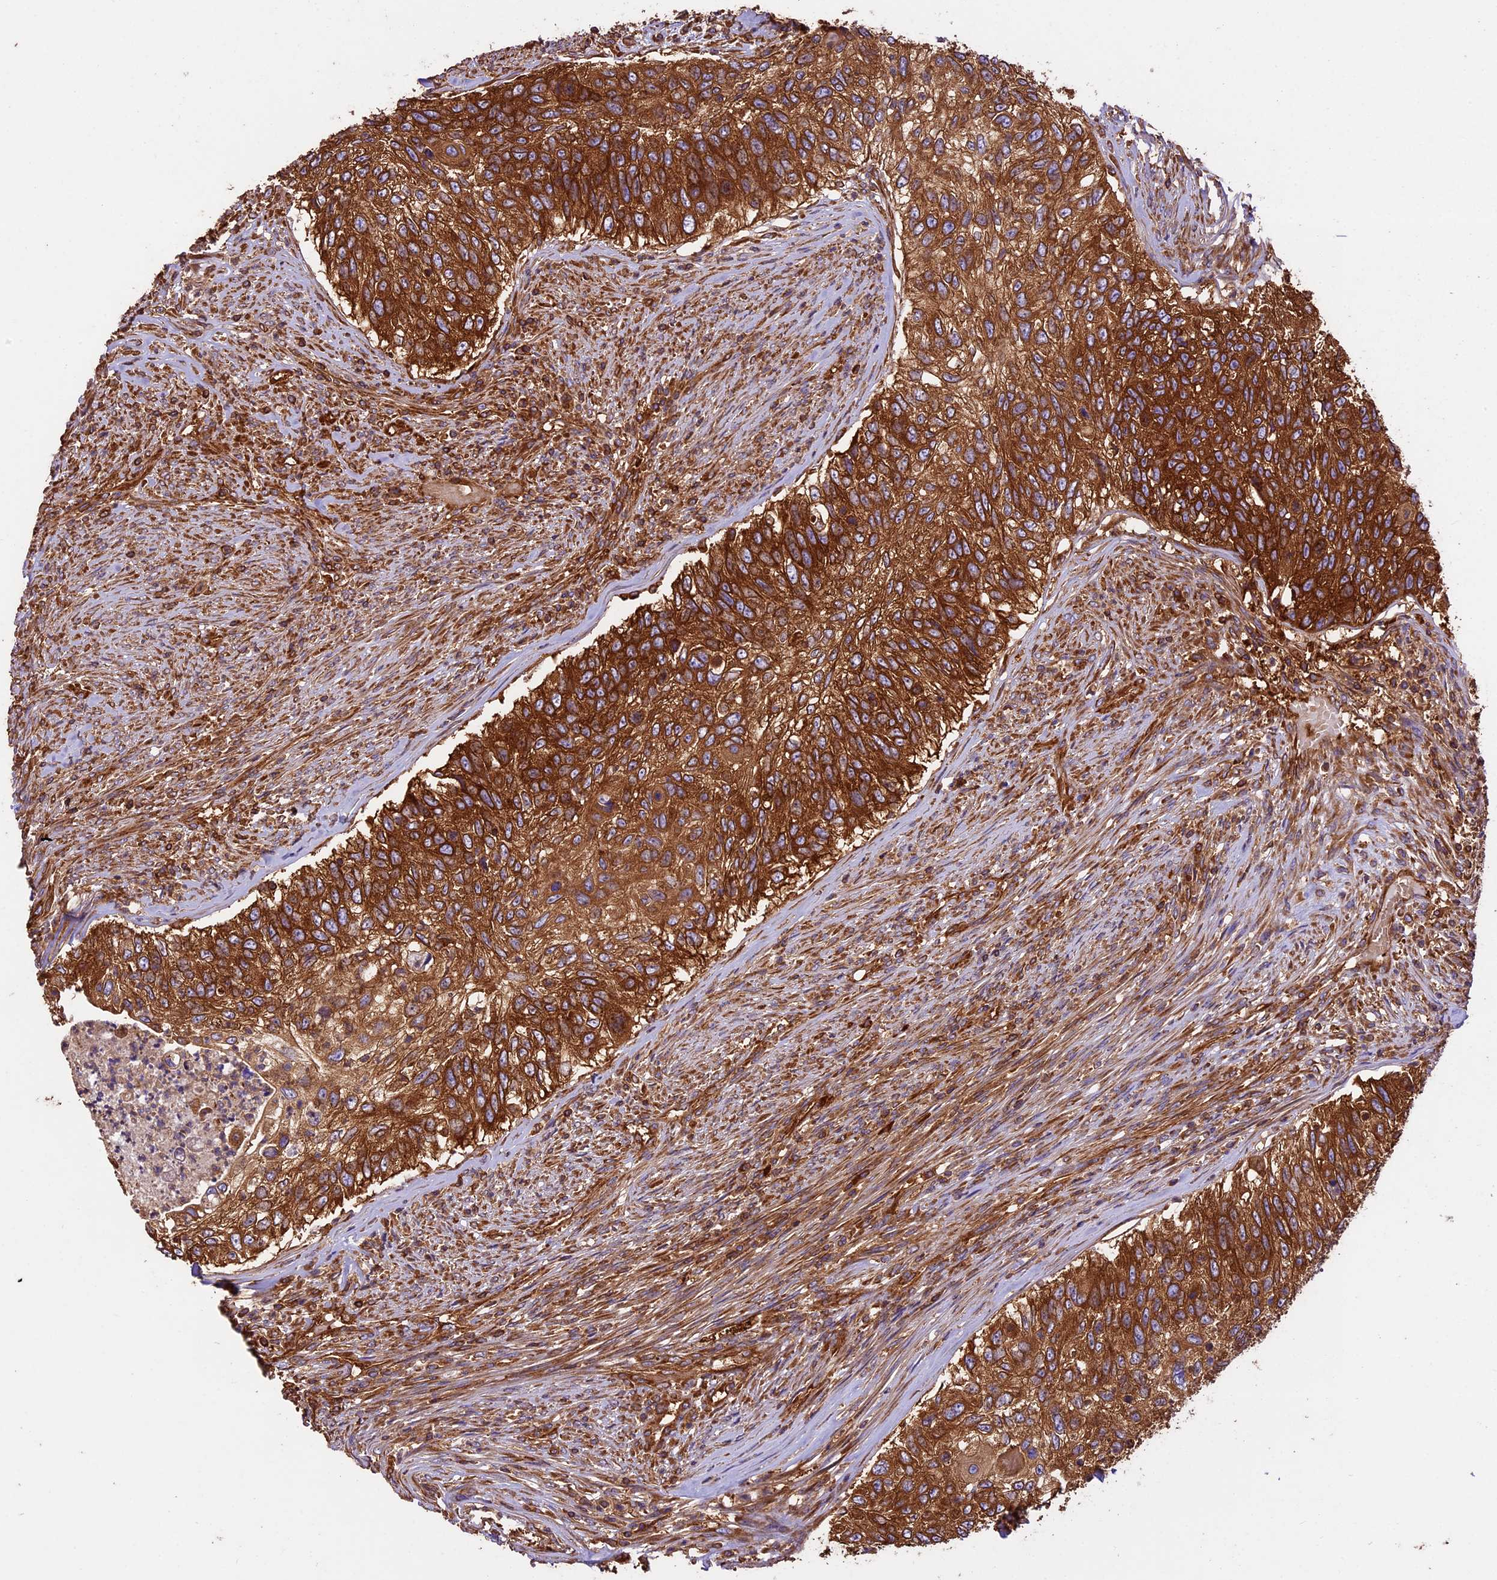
{"staining": {"intensity": "strong", "quantity": ">75%", "location": "cytoplasmic/membranous"}, "tissue": "urothelial cancer", "cell_type": "Tumor cells", "image_type": "cancer", "snomed": [{"axis": "morphology", "description": "Urothelial carcinoma, High grade"}, {"axis": "topography", "description": "Urinary bladder"}], "caption": "Immunohistochemical staining of human urothelial cancer exhibits high levels of strong cytoplasmic/membranous expression in approximately >75% of tumor cells. The staining was performed using DAB, with brown indicating positive protein expression. Nuclei are stained blue with hematoxylin.", "gene": "KARS1", "patient": {"sex": "female", "age": 60}}